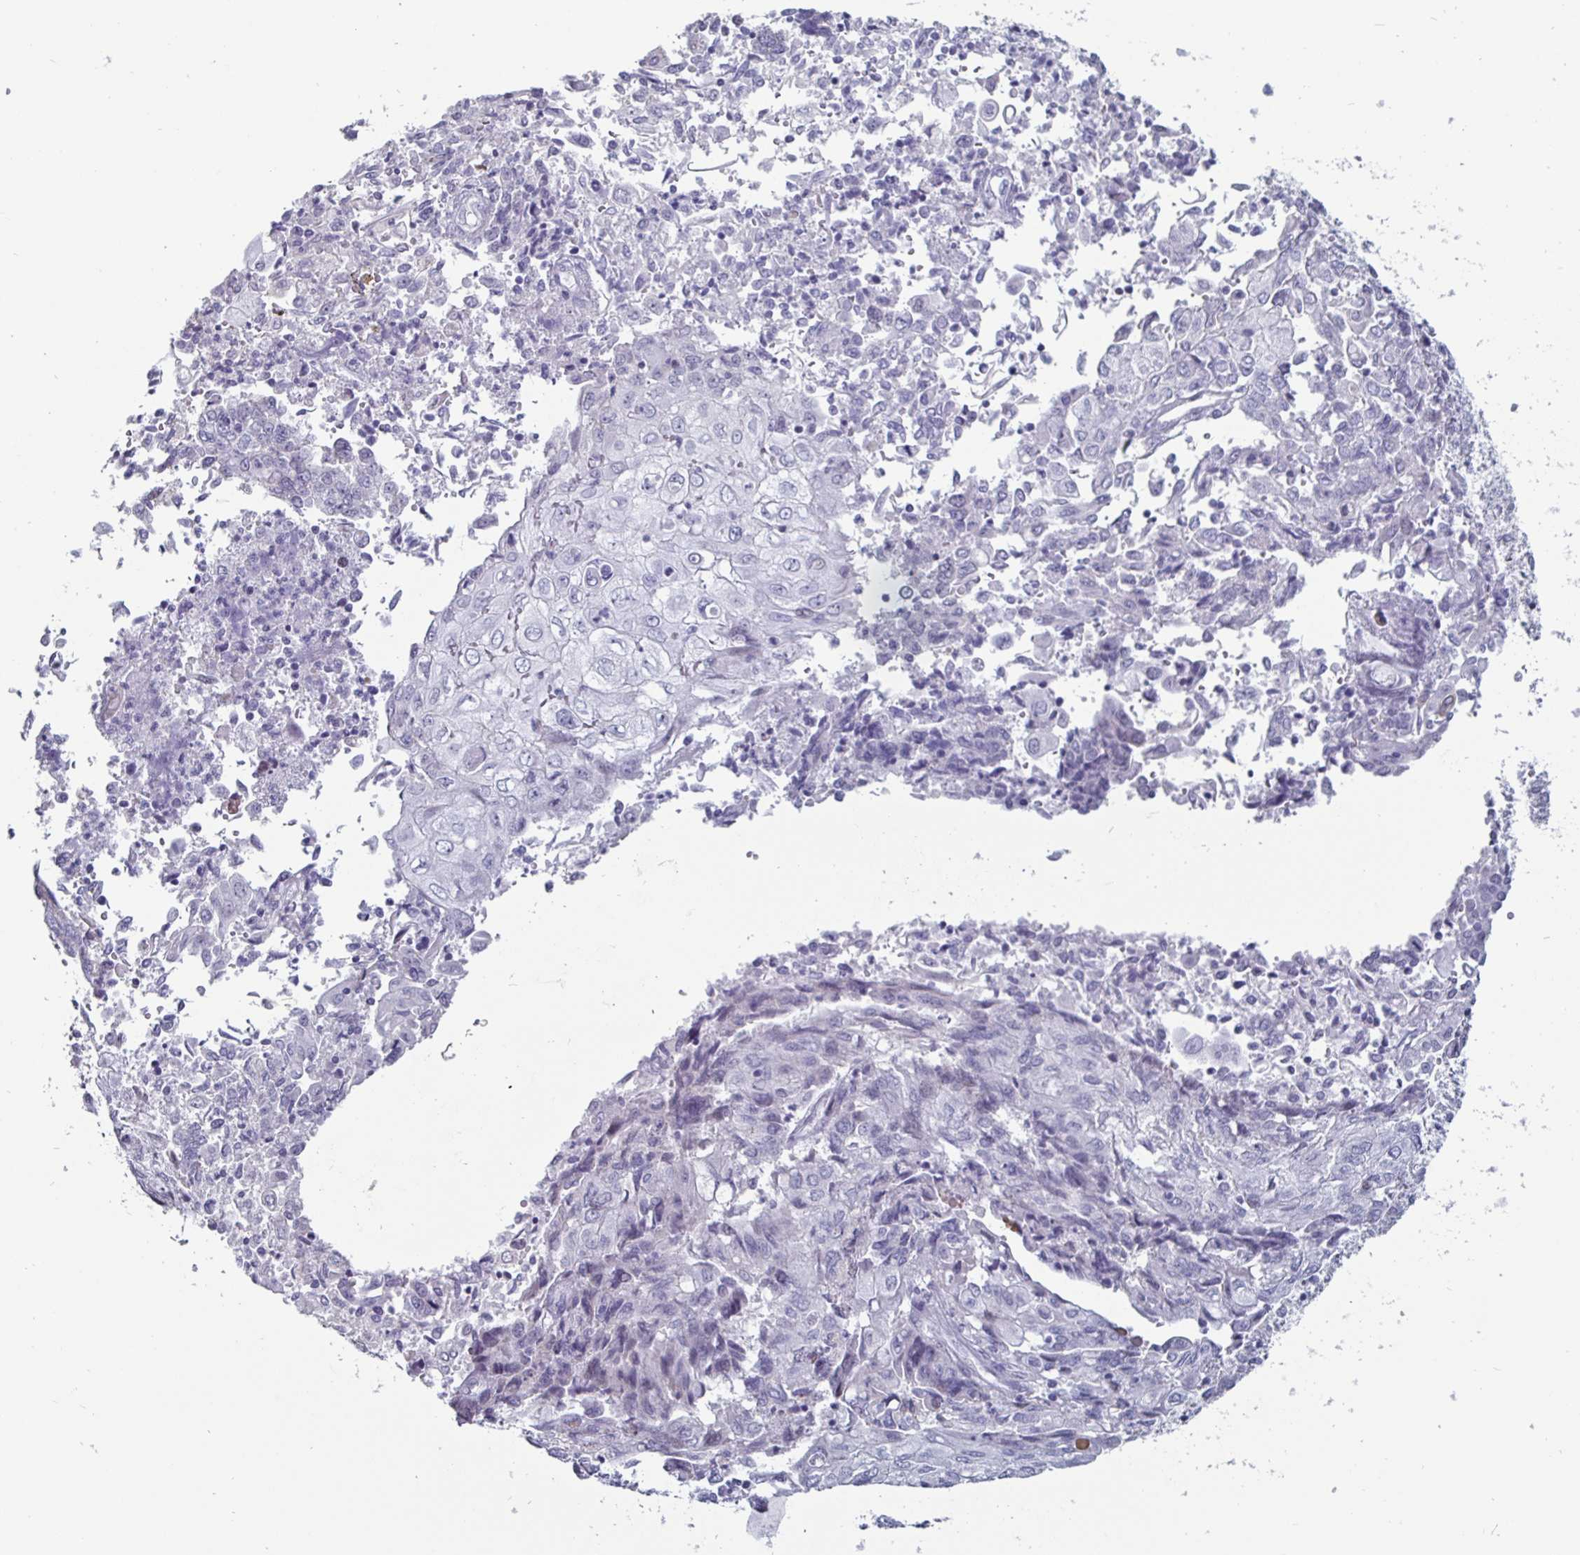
{"staining": {"intensity": "negative", "quantity": "none", "location": "none"}, "tissue": "endometrial cancer", "cell_type": "Tumor cells", "image_type": "cancer", "snomed": [{"axis": "morphology", "description": "Adenocarcinoma, NOS"}, {"axis": "topography", "description": "Endometrium"}], "caption": "Tumor cells show no significant protein positivity in adenocarcinoma (endometrial). (Brightfield microscopy of DAB immunohistochemistry at high magnification).", "gene": "OOSP2", "patient": {"sex": "female", "age": 54}}